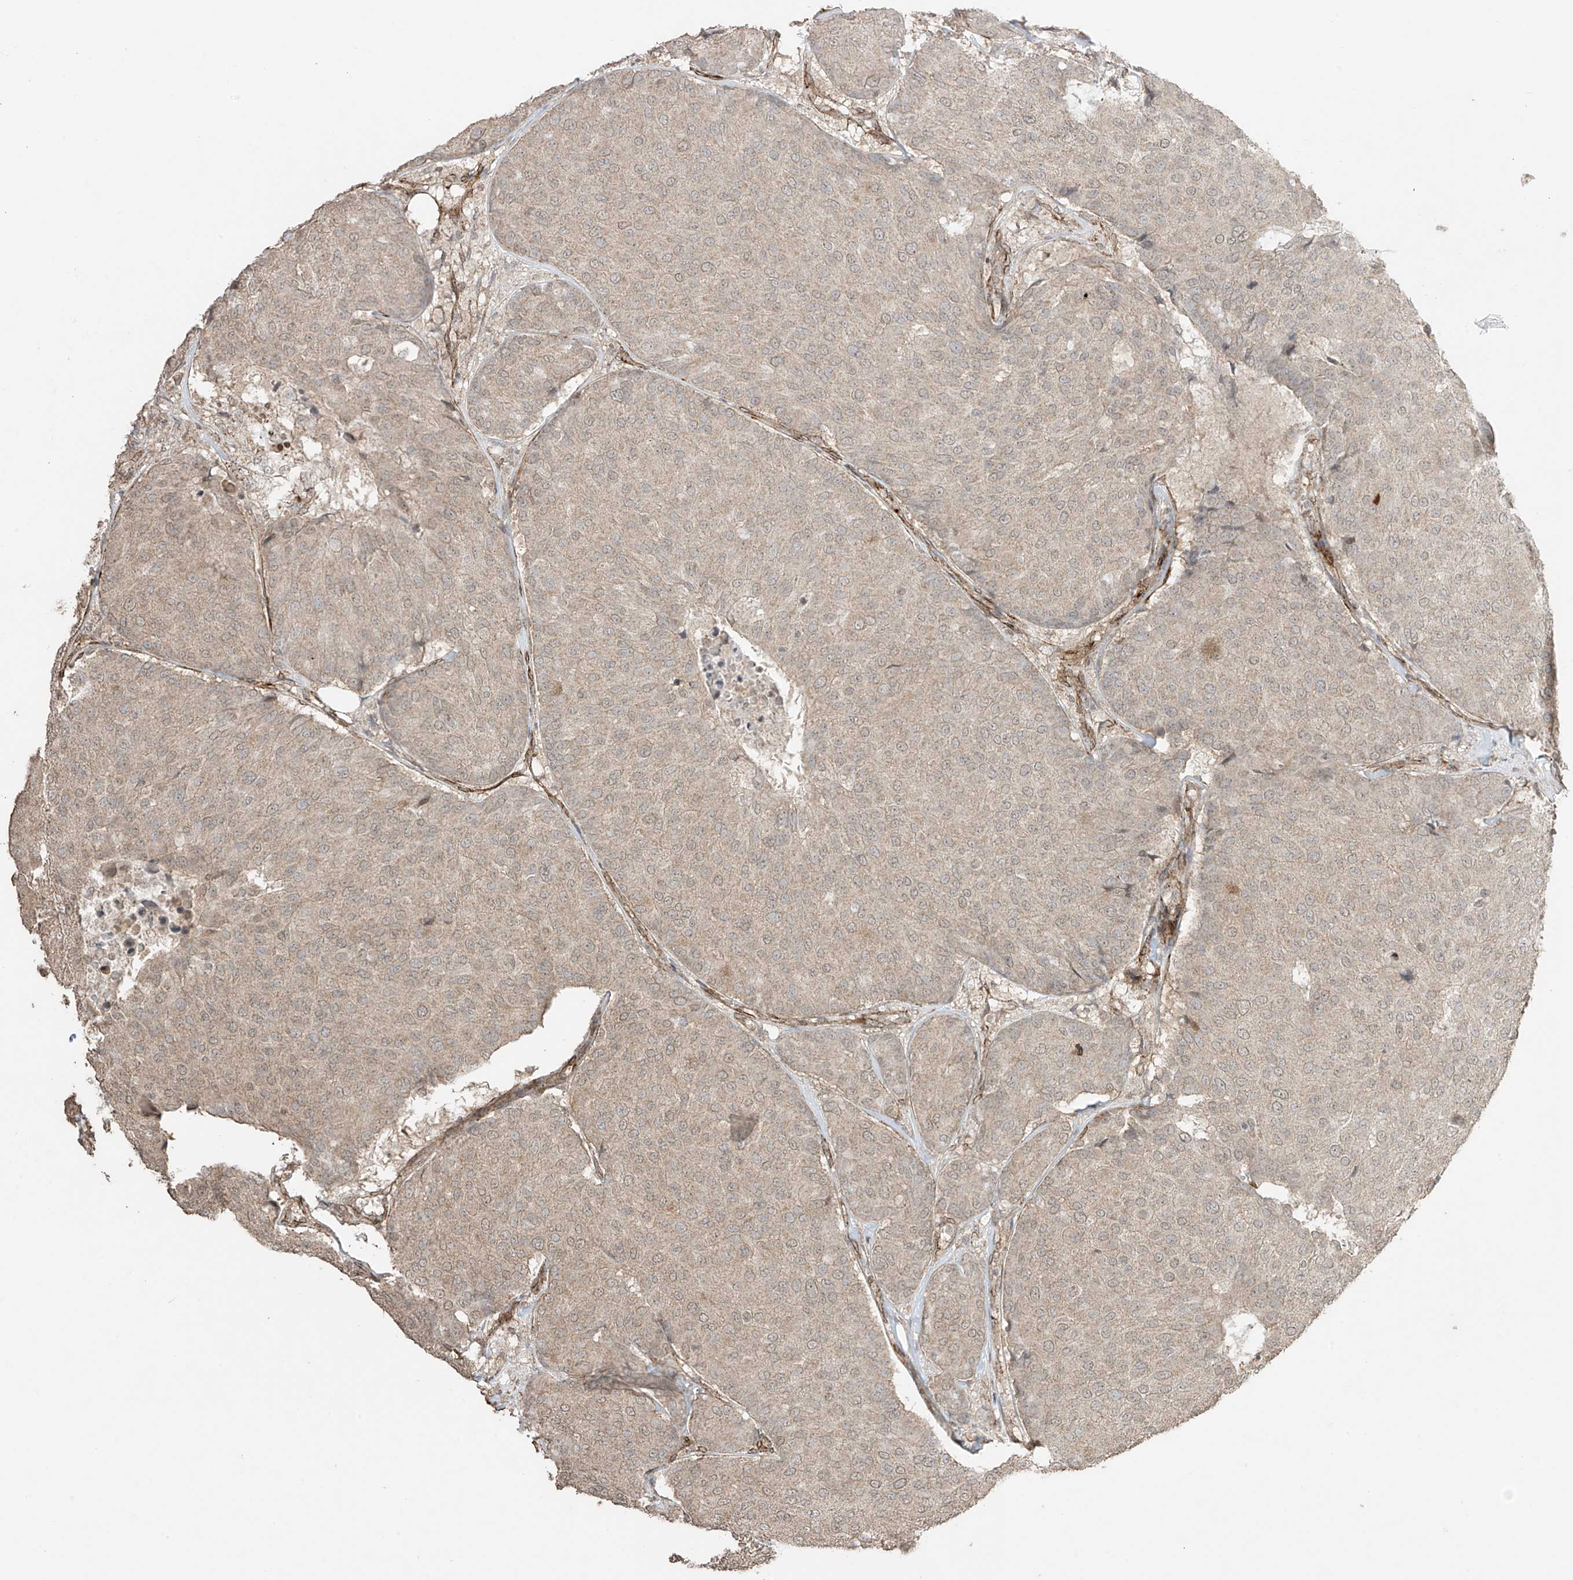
{"staining": {"intensity": "weak", "quantity": ">75%", "location": "cytoplasmic/membranous,nuclear"}, "tissue": "breast cancer", "cell_type": "Tumor cells", "image_type": "cancer", "snomed": [{"axis": "morphology", "description": "Duct carcinoma"}, {"axis": "topography", "description": "Breast"}], "caption": "Immunohistochemical staining of human breast cancer (invasive ductal carcinoma) displays low levels of weak cytoplasmic/membranous and nuclear protein staining in about >75% of tumor cells.", "gene": "TTLL5", "patient": {"sex": "female", "age": 75}}